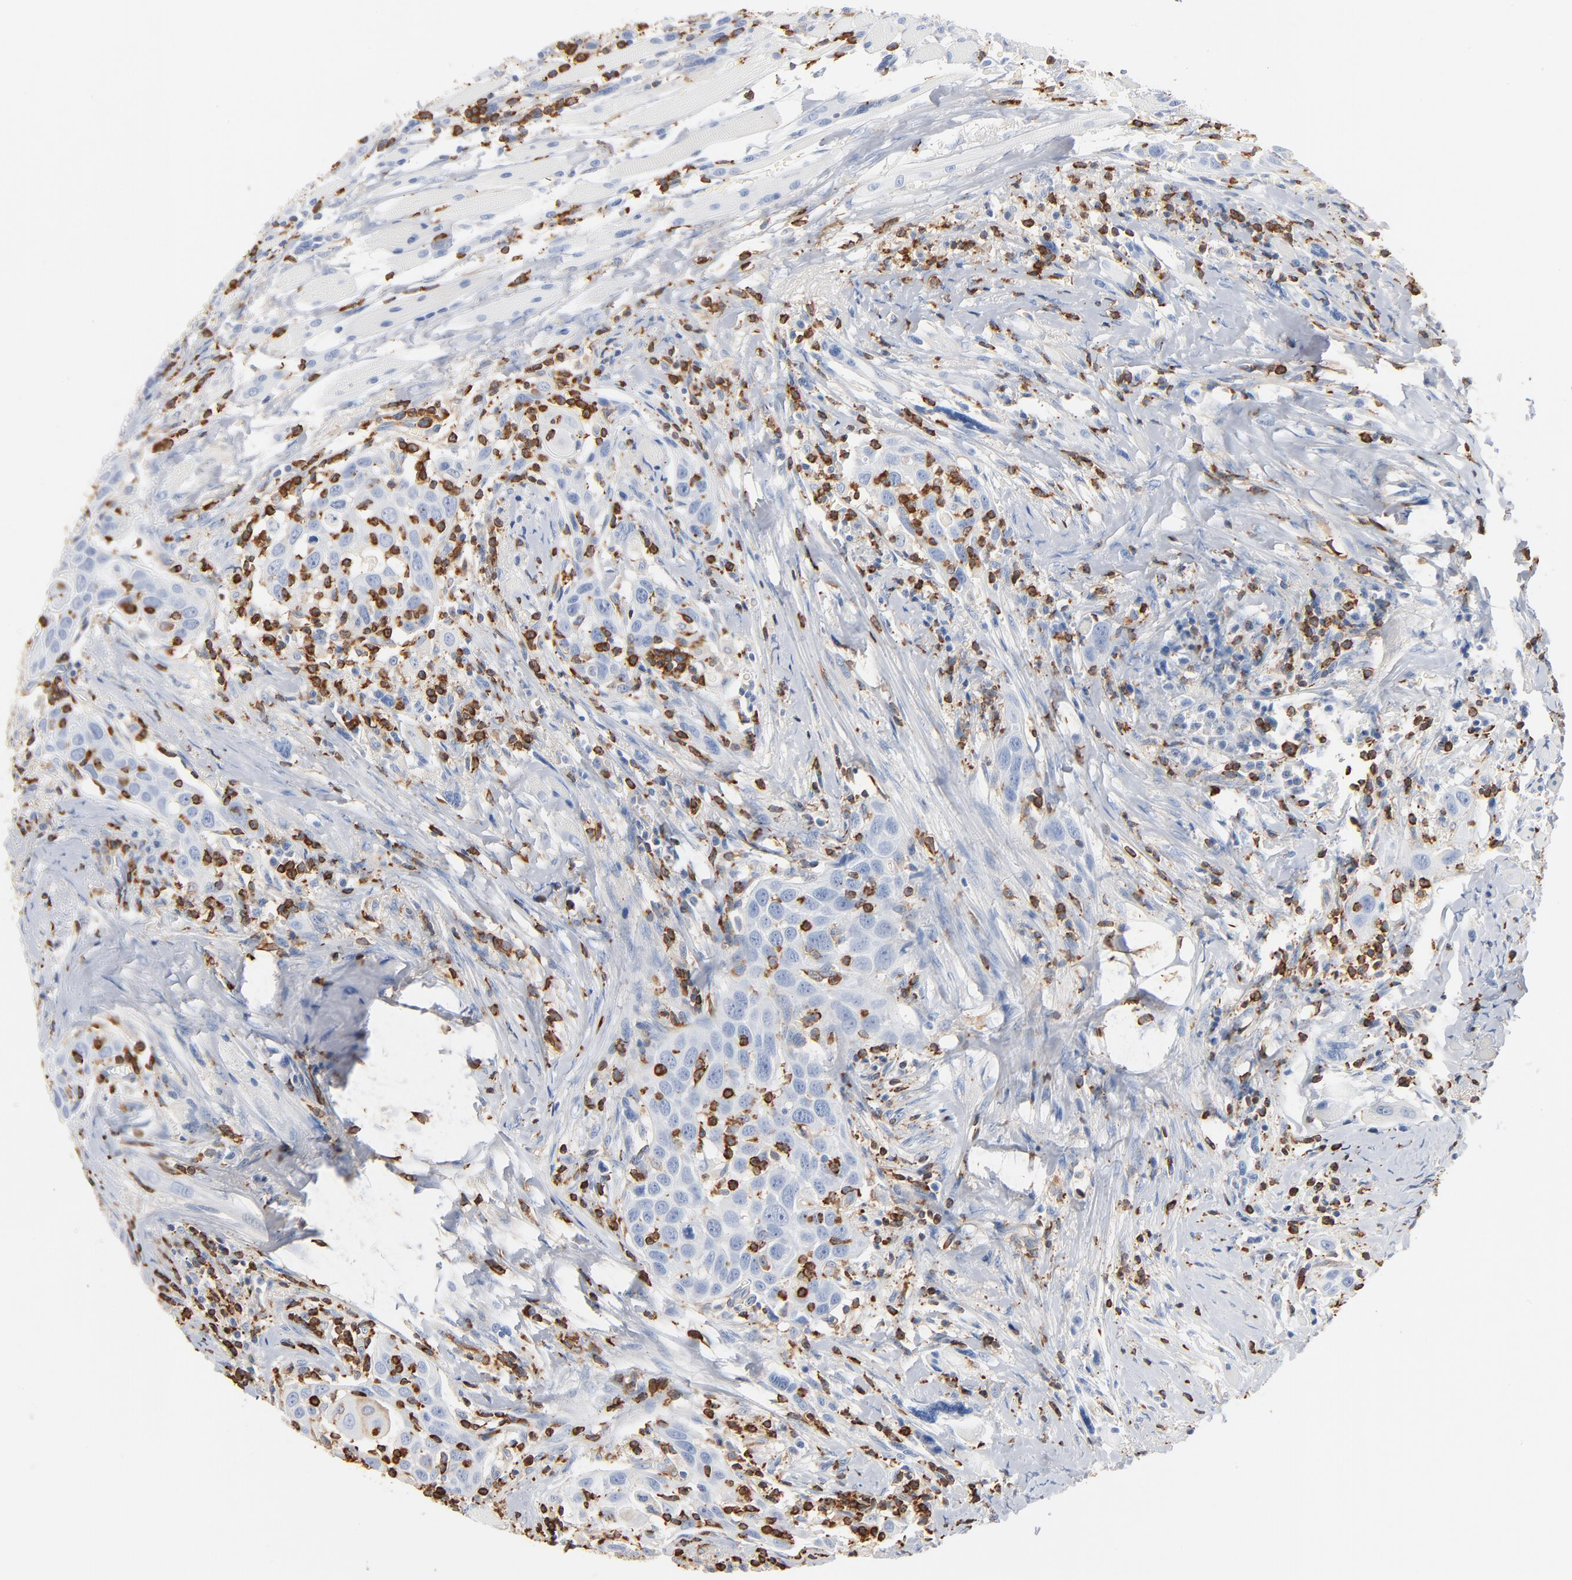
{"staining": {"intensity": "negative", "quantity": "none", "location": "none"}, "tissue": "head and neck cancer", "cell_type": "Tumor cells", "image_type": "cancer", "snomed": [{"axis": "morphology", "description": "Squamous cell carcinoma, NOS"}, {"axis": "topography", "description": "Oral tissue"}, {"axis": "topography", "description": "Head-Neck"}], "caption": "Immunohistochemistry of human head and neck cancer (squamous cell carcinoma) exhibits no expression in tumor cells.", "gene": "SH3KBP1", "patient": {"sex": "female", "age": 50}}